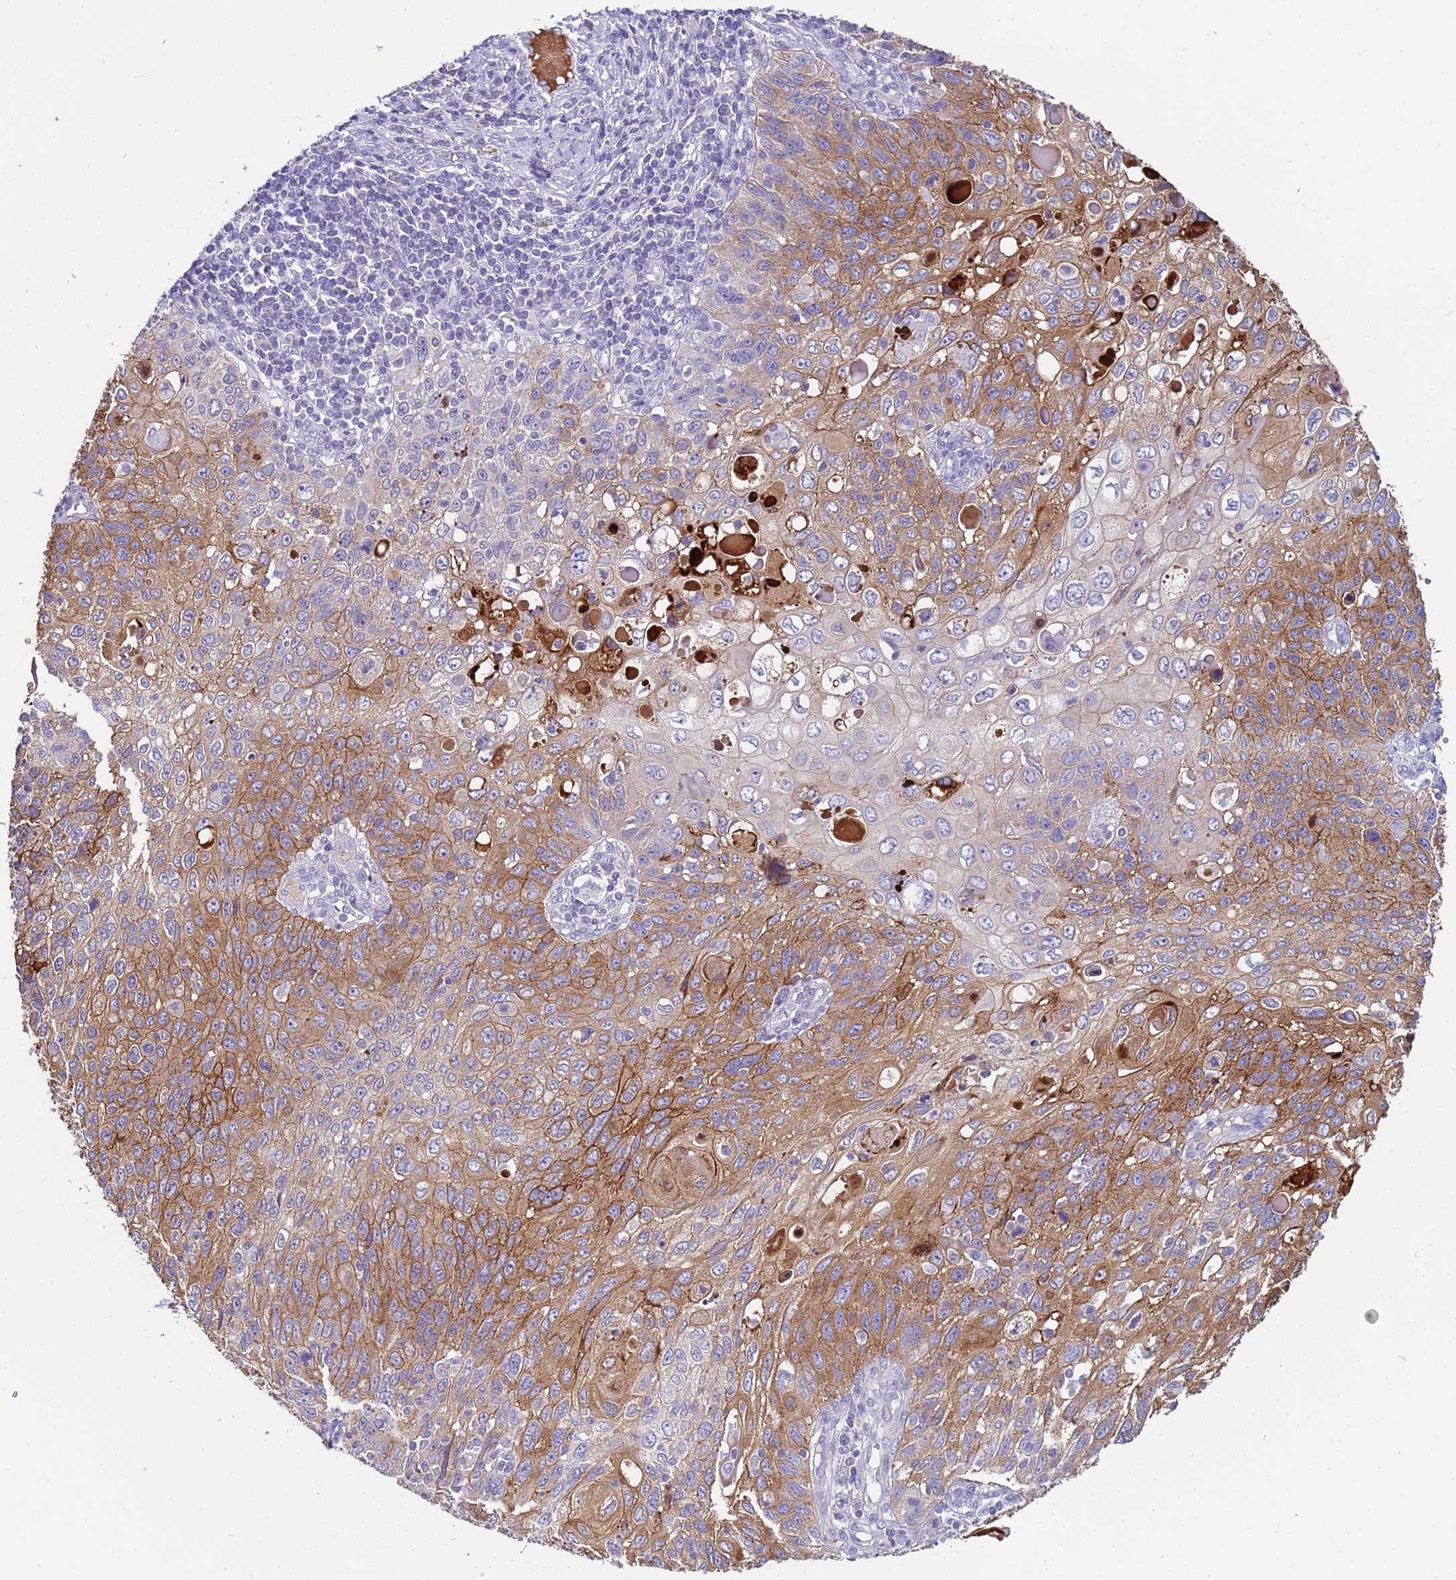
{"staining": {"intensity": "moderate", "quantity": "25%-75%", "location": "cytoplasmic/membranous"}, "tissue": "cervical cancer", "cell_type": "Tumor cells", "image_type": "cancer", "snomed": [{"axis": "morphology", "description": "Squamous cell carcinoma, NOS"}, {"axis": "topography", "description": "Cervix"}], "caption": "A brown stain highlights moderate cytoplasmic/membranous staining of a protein in cervical cancer tumor cells. (DAB (3,3'-diaminobenzidine) = brown stain, brightfield microscopy at high magnification).", "gene": "TRIM51", "patient": {"sex": "female", "age": 70}}